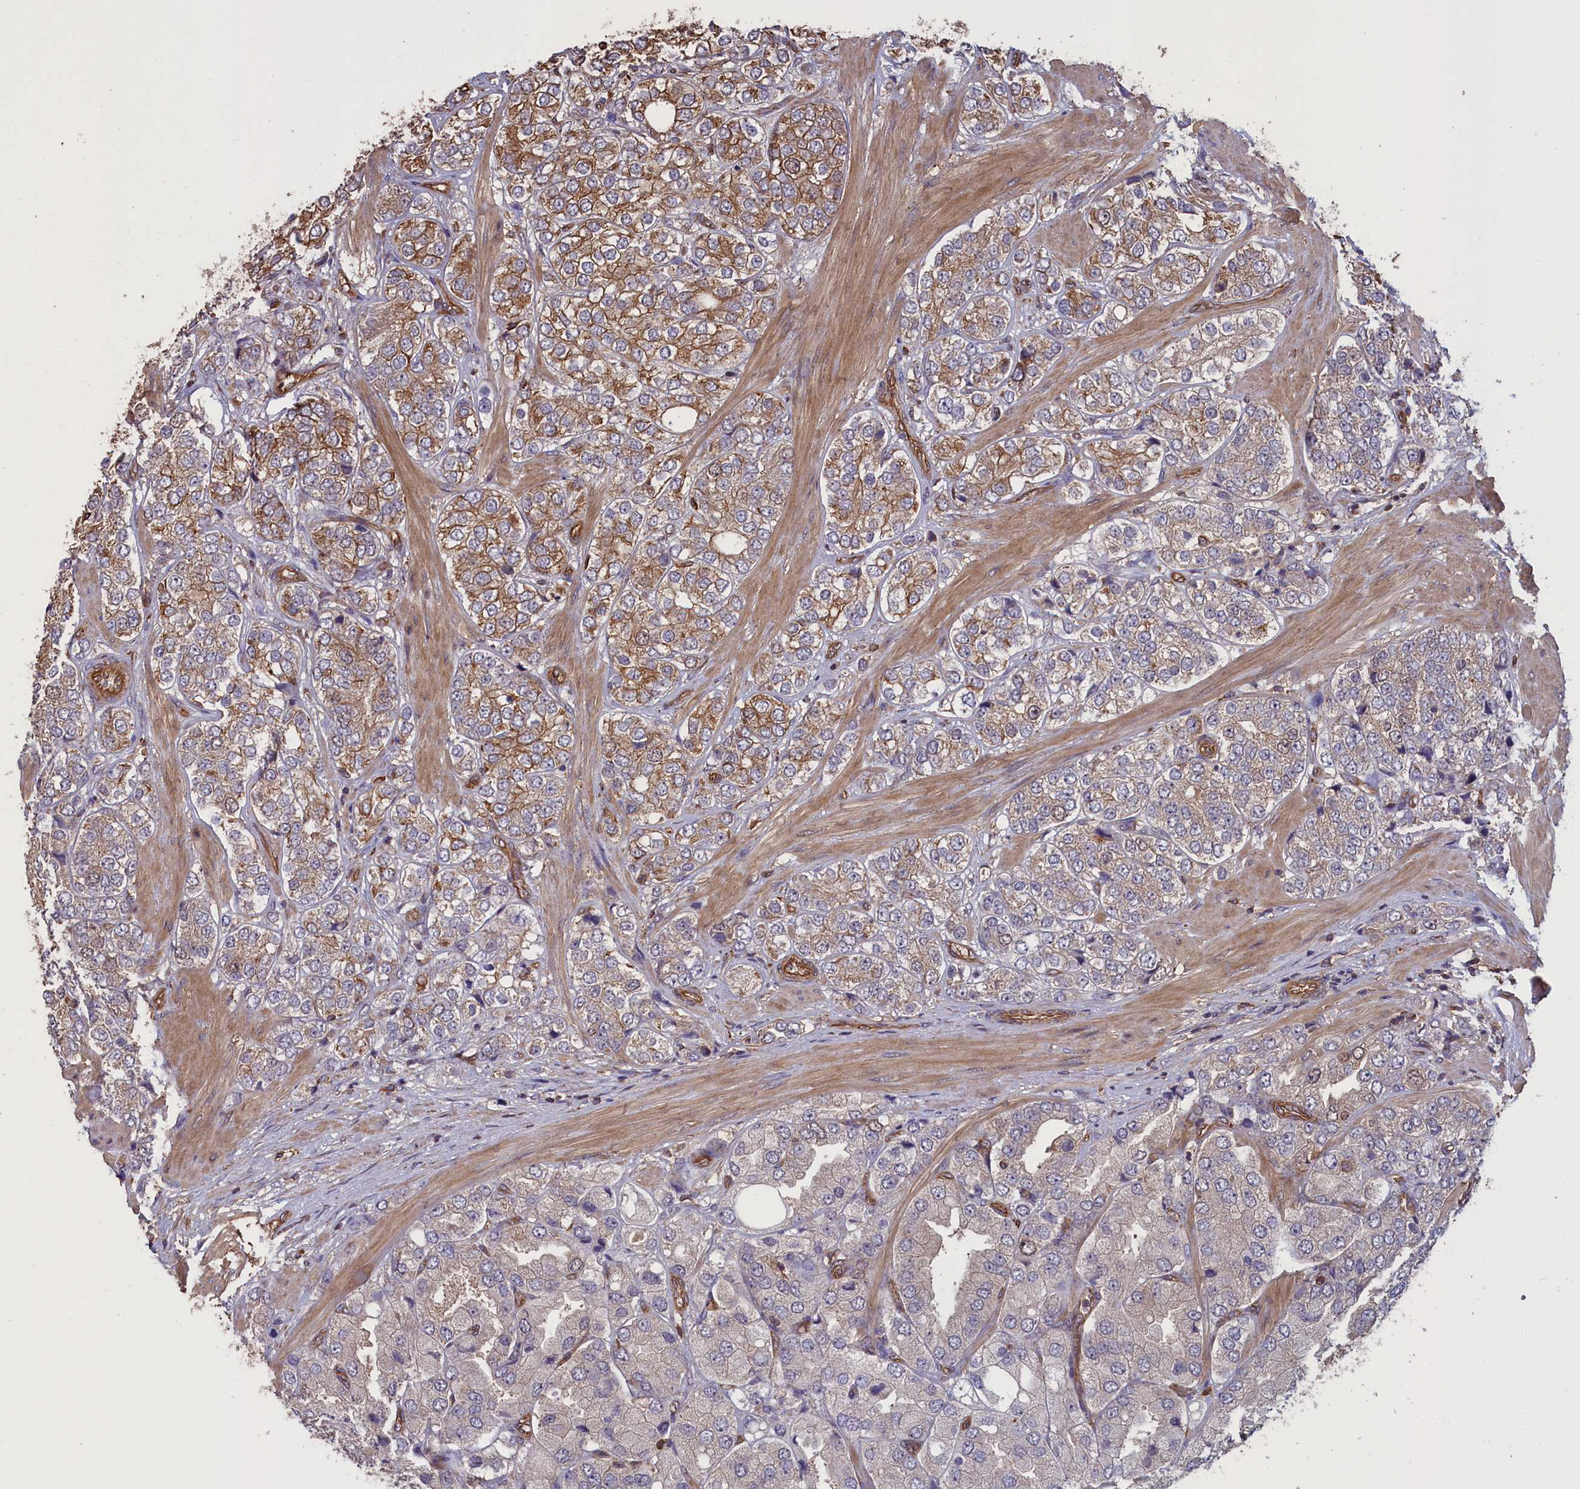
{"staining": {"intensity": "moderate", "quantity": "<25%", "location": "cytoplasmic/membranous"}, "tissue": "prostate cancer", "cell_type": "Tumor cells", "image_type": "cancer", "snomed": [{"axis": "morphology", "description": "Adenocarcinoma, High grade"}, {"axis": "topography", "description": "Prostate"}], "caption": "Immunohistochemistry (DAB) staining of prostate adenocarcinoma (high-grade) demonstrates moderate cytoplasmic/membranous protein staining in about <25% of tumor cells. Using DAB (brown) and hematoxylin (blue) stains, captured at high magnification using brightfield microscopy.", "gene": "DAPK3", "patient": {"sex": "male", "age": 50}}